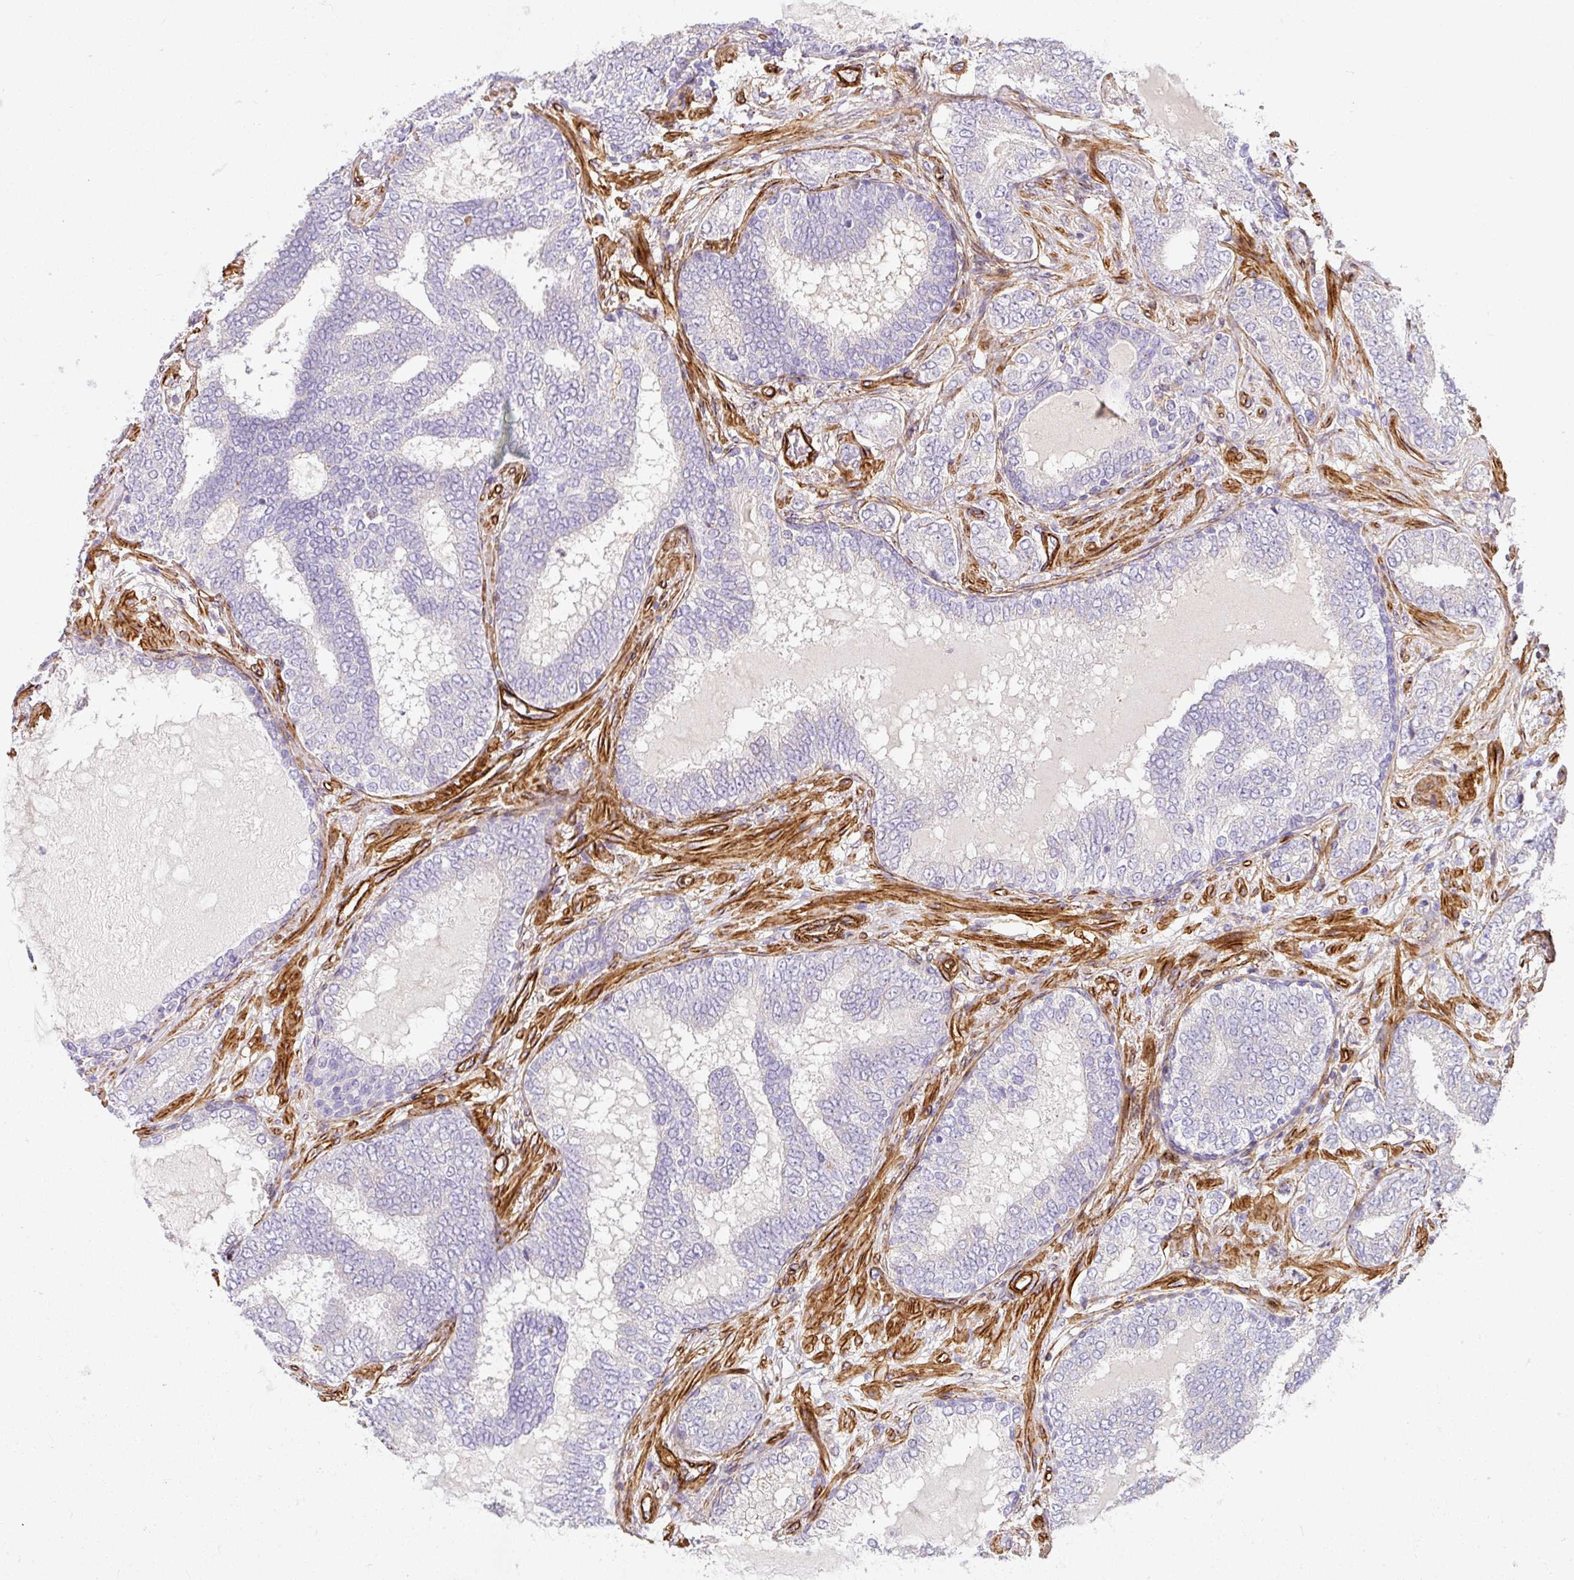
{"staining": {"intensity": "negative", "quantity": "none", "location": "none"}, "tissue": "prostate cancer", "cell_type": "Tumor cells", "image_type": "cancer", "snomed": [{"axis": "morphology", "description": "Adenocarcinoma, High grade"}, {"axis": "topography", "description": "Prostate"}], "caption": "The photomicrograph displays no staining of tumor cells in prostate cancer (high-grade adenocarcinoma).", "gene": "SLC25A17", "patient": {"sex": "male", "age": 72}}